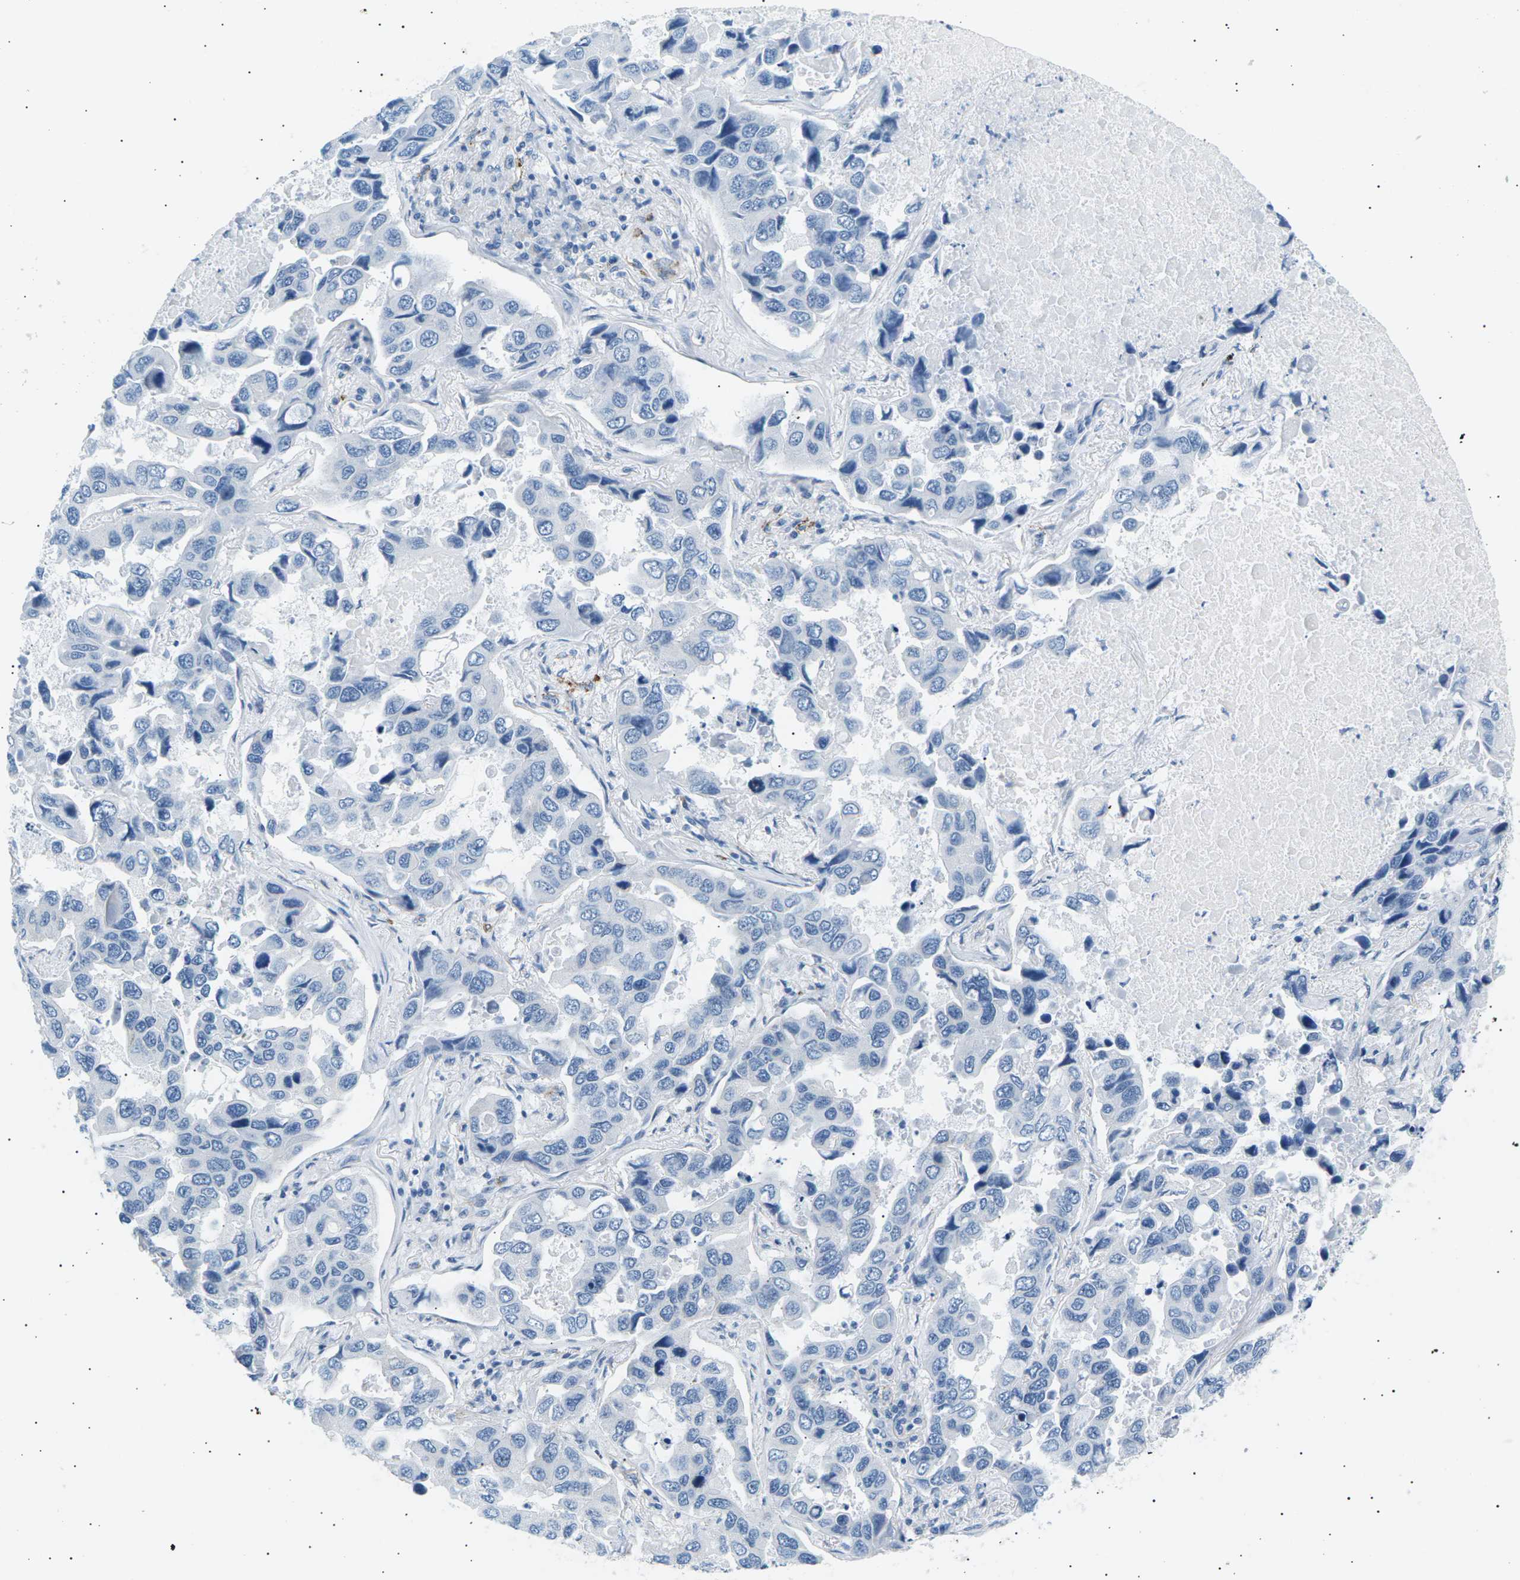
{"staining": {"intensity": "negative", "quantity": "none", "location": "none"}, "tissue": "lung cancer", "cell_type": "Tumor cells", "image_type": "cancer", "snomed": [{"axis": "morphology", "description": "Adenocarcinoma, NOS"}, {"axis": "topography", "description": "Lung"}], "caption": "Immunohistochemical staining of human adenocarcinoma (lung) exhibits no significant expression in tumor cells.", "gene": "SEPTIN5", "patient": {"sex": "male", "age": 64}}